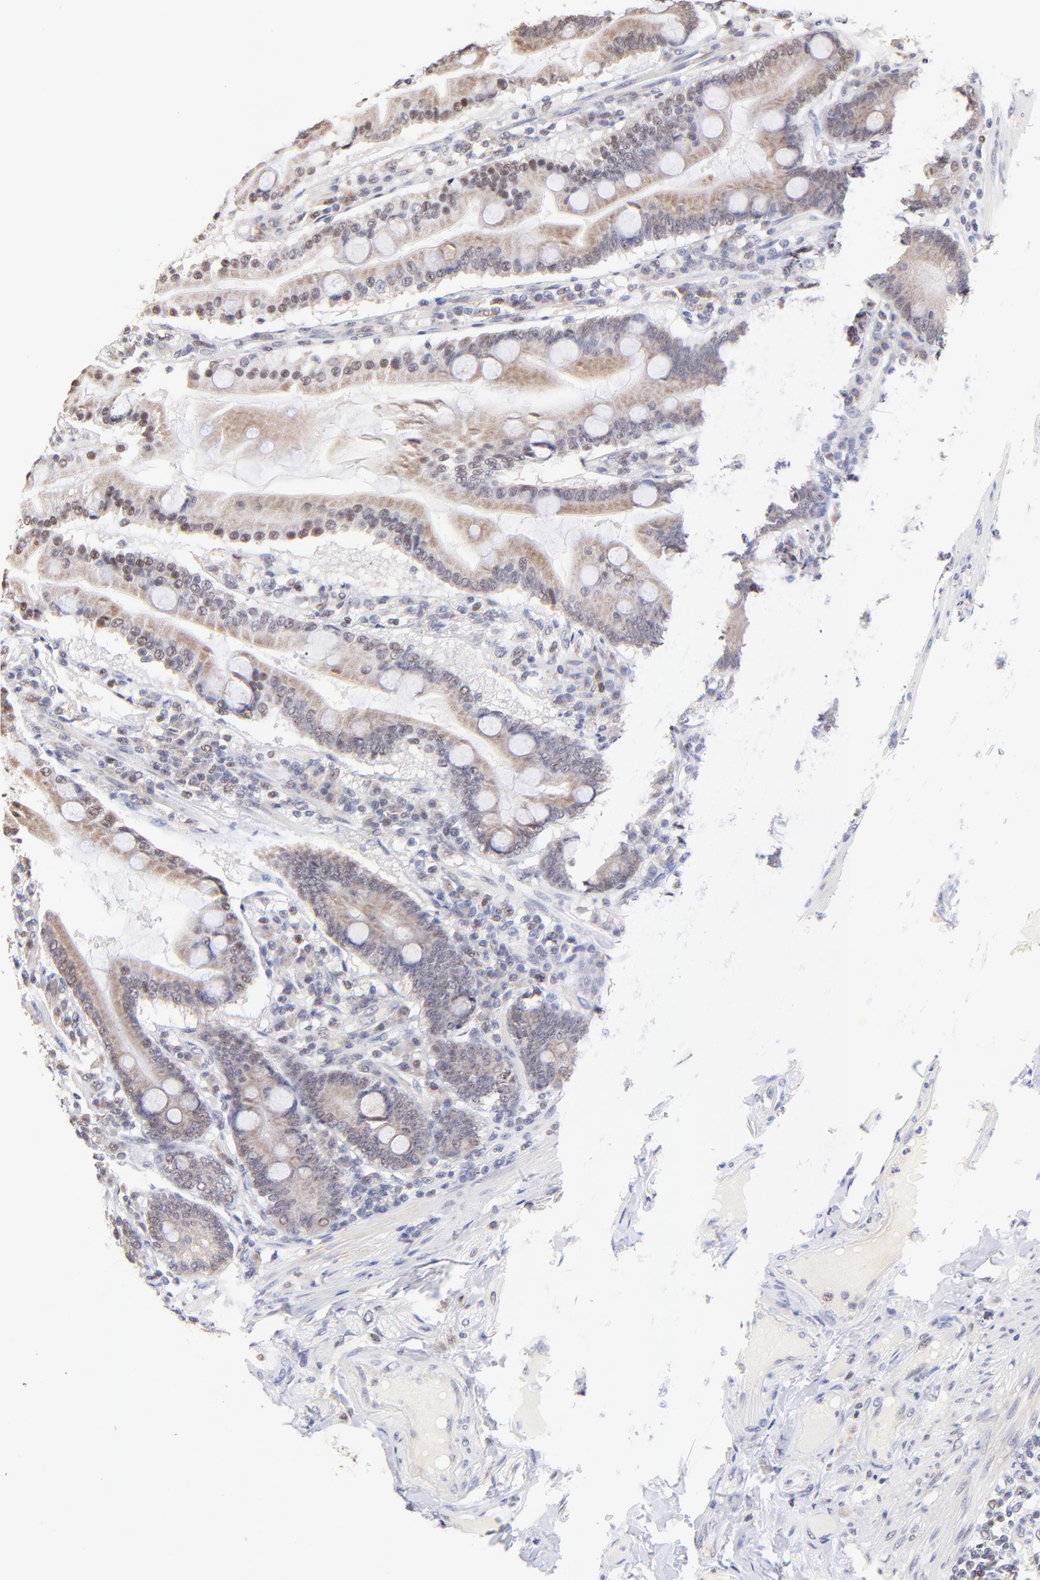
{"staining": {"intensity": "weak", "quantity": ">75%", "location": "cytoplasmic/membranous,nuclear"}, "tissue": "duodenum", "cell_type": "Glandular cells", "image_type": "normal", "snomed": [{"axis": "morphology", "description": "Normal tissue, NOS"}, {"axis": "topography", "description": "Duodenum"}], "caption": "This histopathology image displays unremarkable duodenum stained with immunohistochemistry to label a protein in brown. The cytoplasmic/membranous,nuclear of glandular cells show weak positivity for the protein. Nuclei are counter-stained blue.", "gene": "ZNF670", "patient": {"sex": "female", "age": 64}}